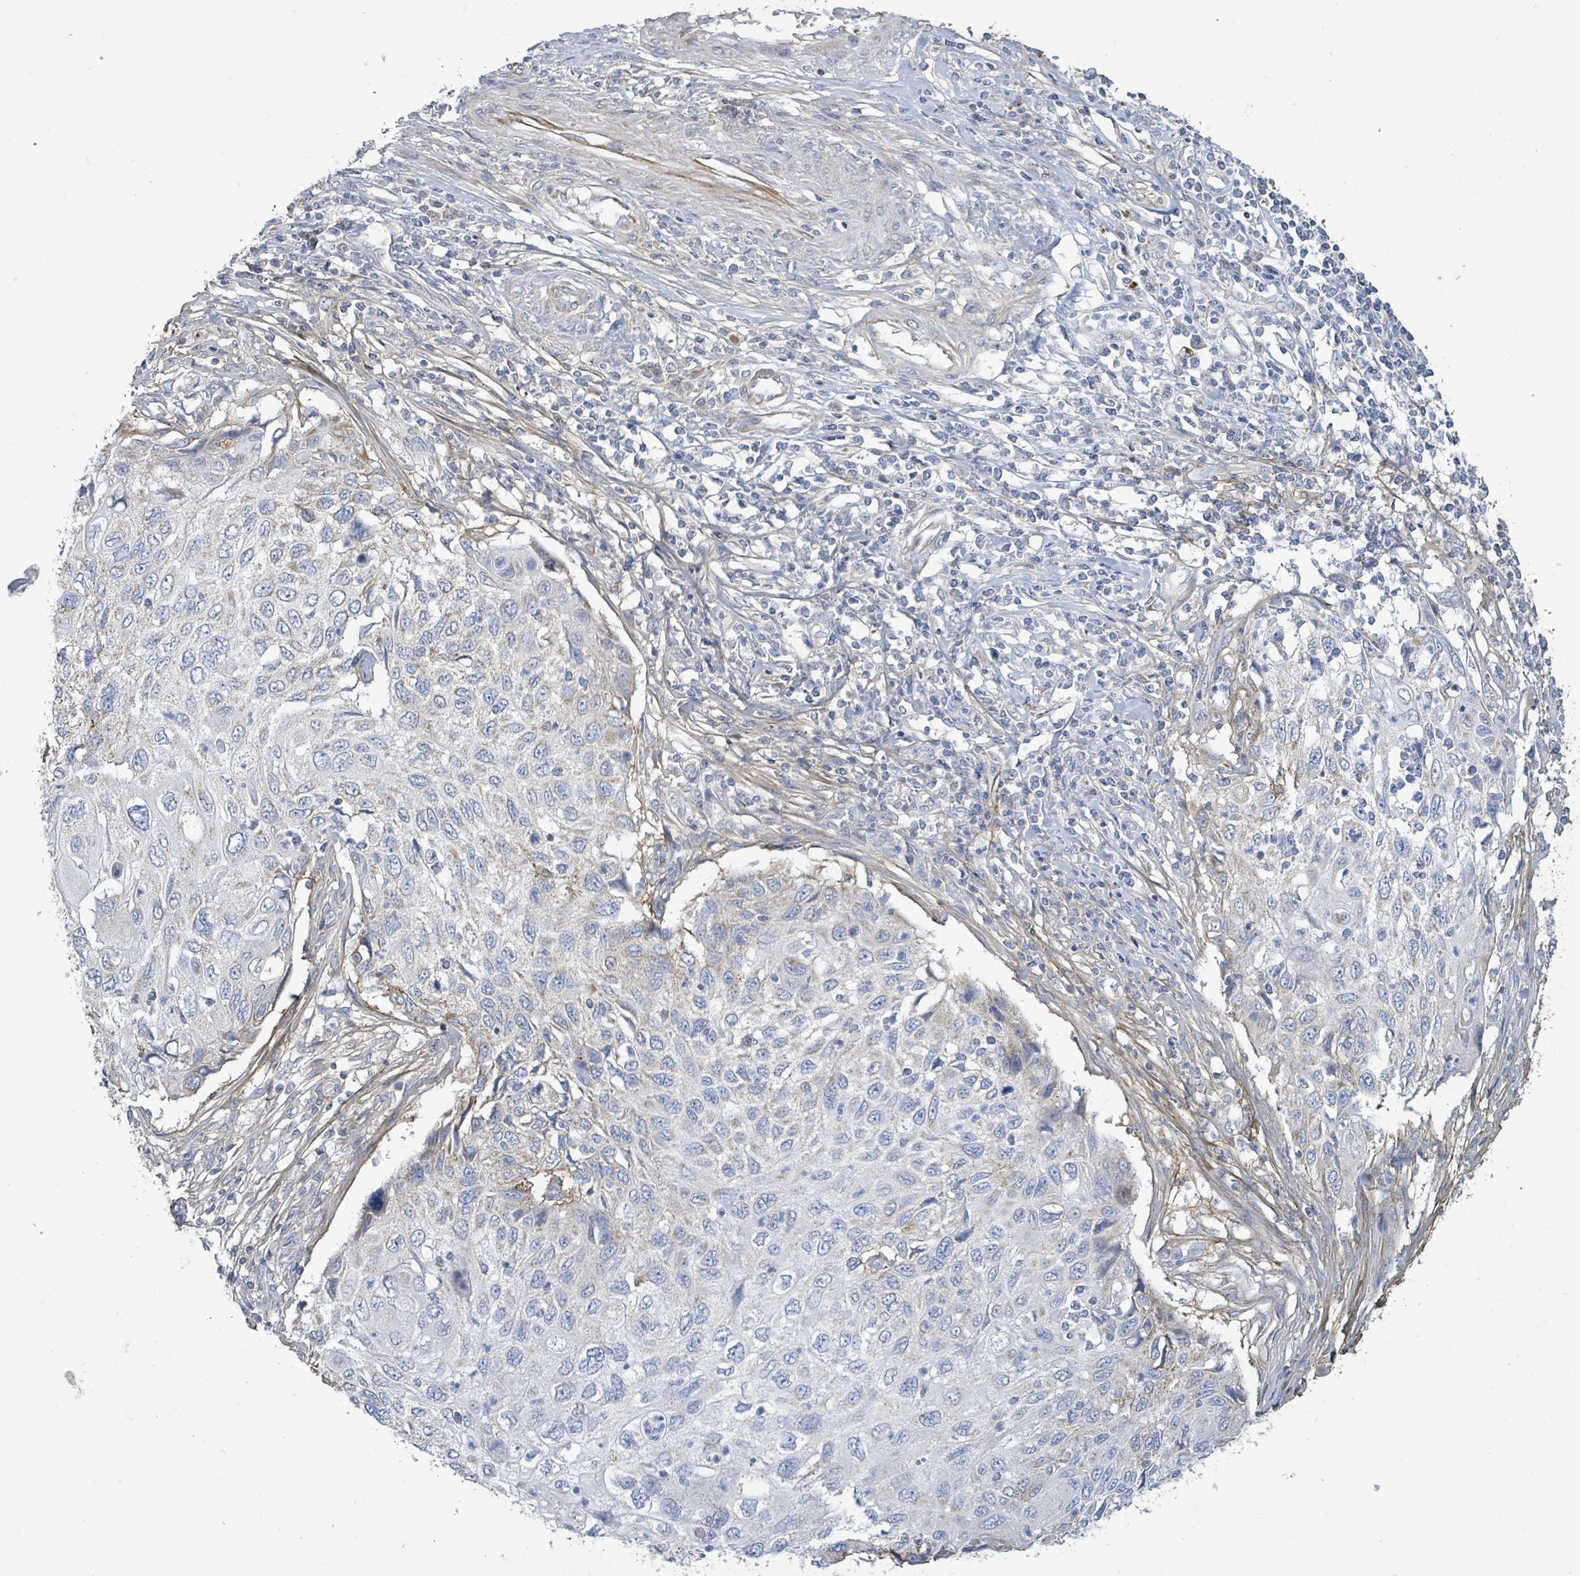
{"staining": {"intensity": "negative", "quantity": "none", "location": "none"}, "tissue": "cervical cancer", "cell_type": "Tumor cells", "image_type": "cancer", "snomed": [{"axis": "morphology", "description": "Squamous cell carcinoma, NOS"}, {"axis": "topography", "description": "Cervix"}], "caption": "Immunohistochemistry (IHC) image of cervical squamous cell carcinoma stained for a protein (brown), which exhibits no expression in tumor cells.", "gene": "ALG12", "patient": {"sex": "female", "age": 70}}